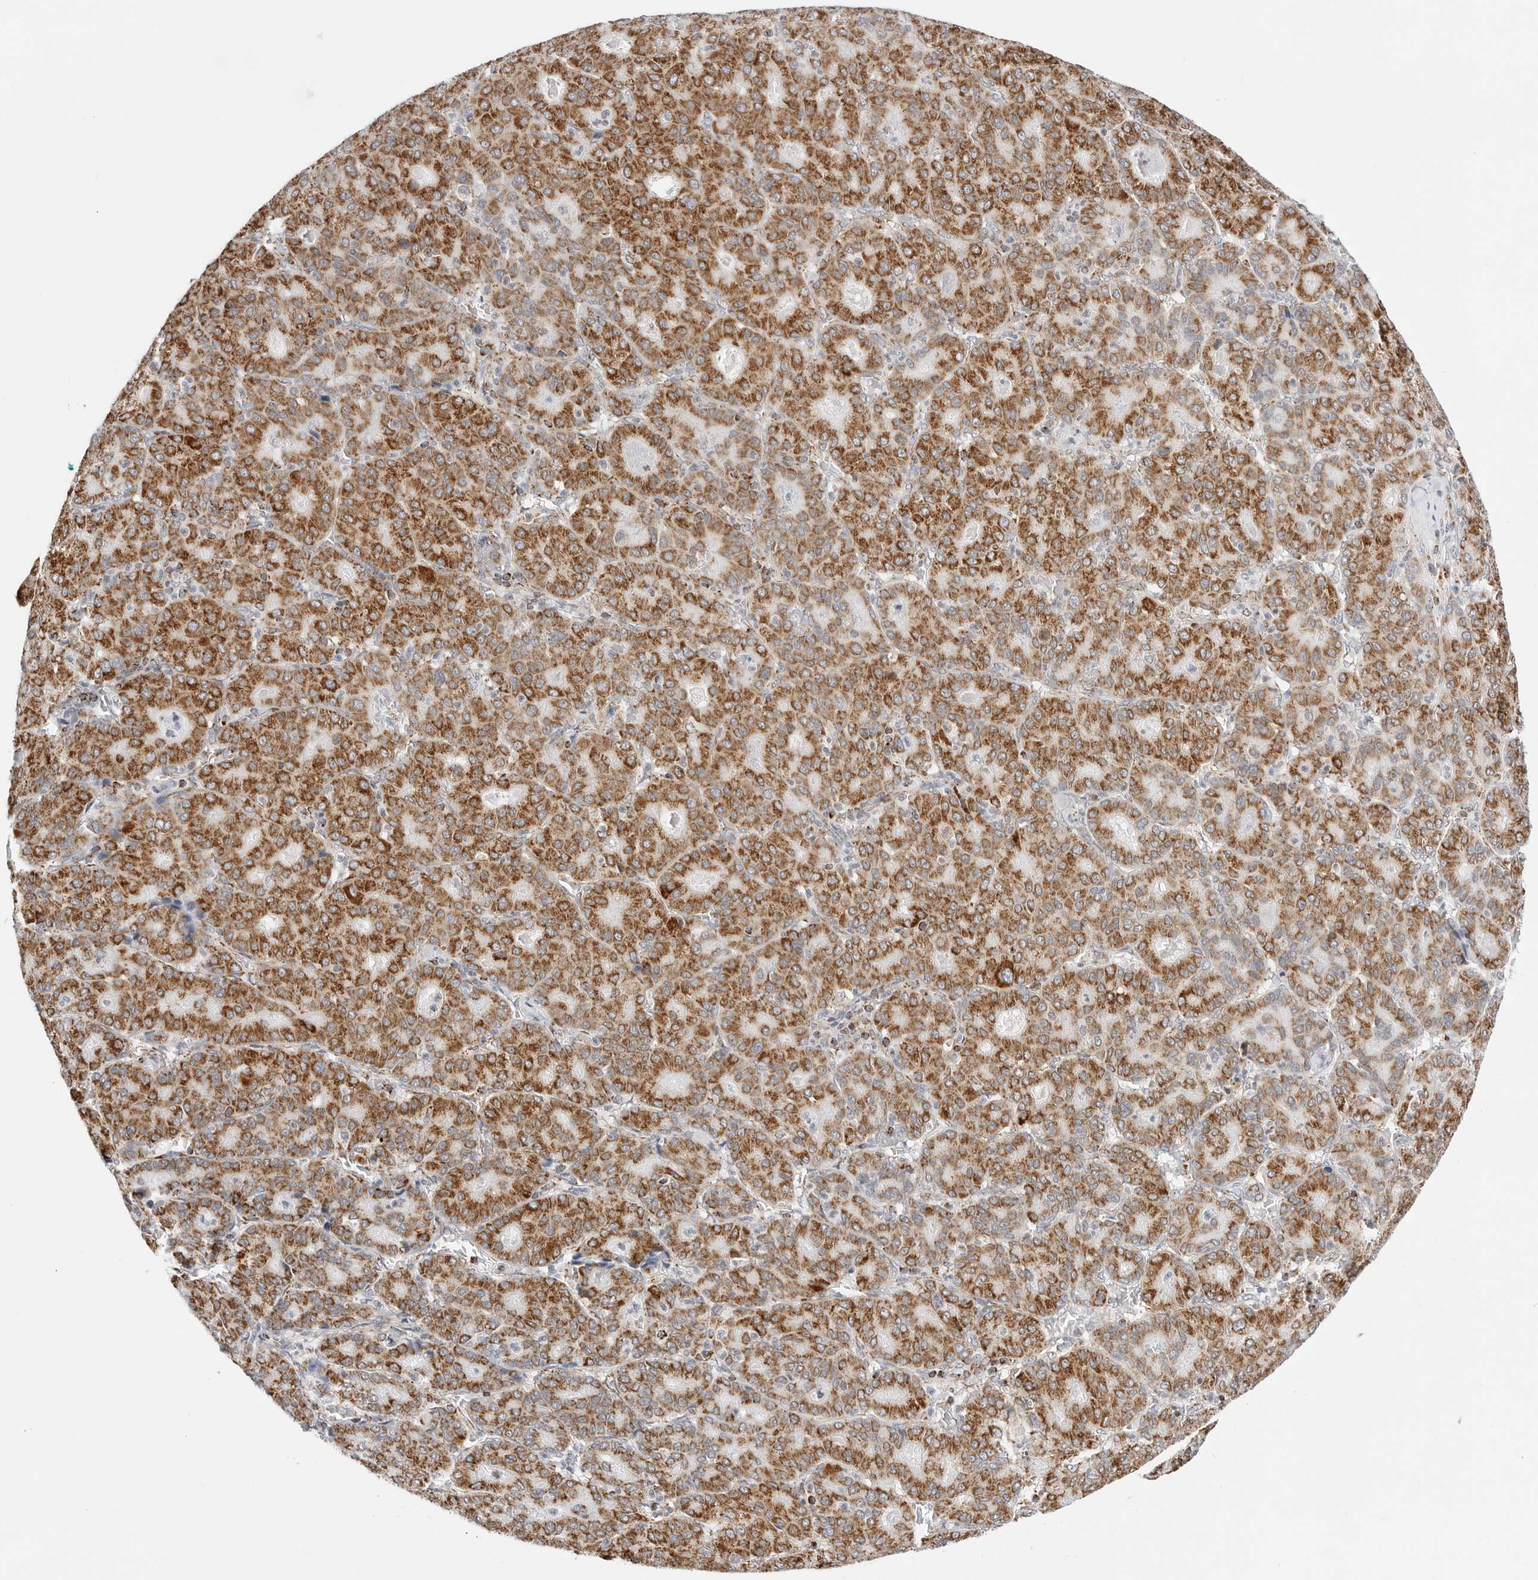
{"staining": {"intensity": "strong", "quantity": ">75%", "location": "cytoplasmic/membranous"}, "tissue": "liver cancer", "cell_type": "Tumor cells", "image_type": "cancer", "snomed": [{"axis": "morphology", "description": "Carcinoma, Hepatocellular, NOS"}, {"axis": "topography", "description": "Liver"}], "caption": "Protein staining of liver cancer (hepatocellular carcinoma) tissue displays strong cytoplasmic/membranous positivity in approximately >75% of tumor cells. Immunohistochemistry (ihc) stains the protein of interest in brown and the nuclei are stained blue.", "gene": "ATP5IF1", "patient": {"sex": "male", "age": 65}}